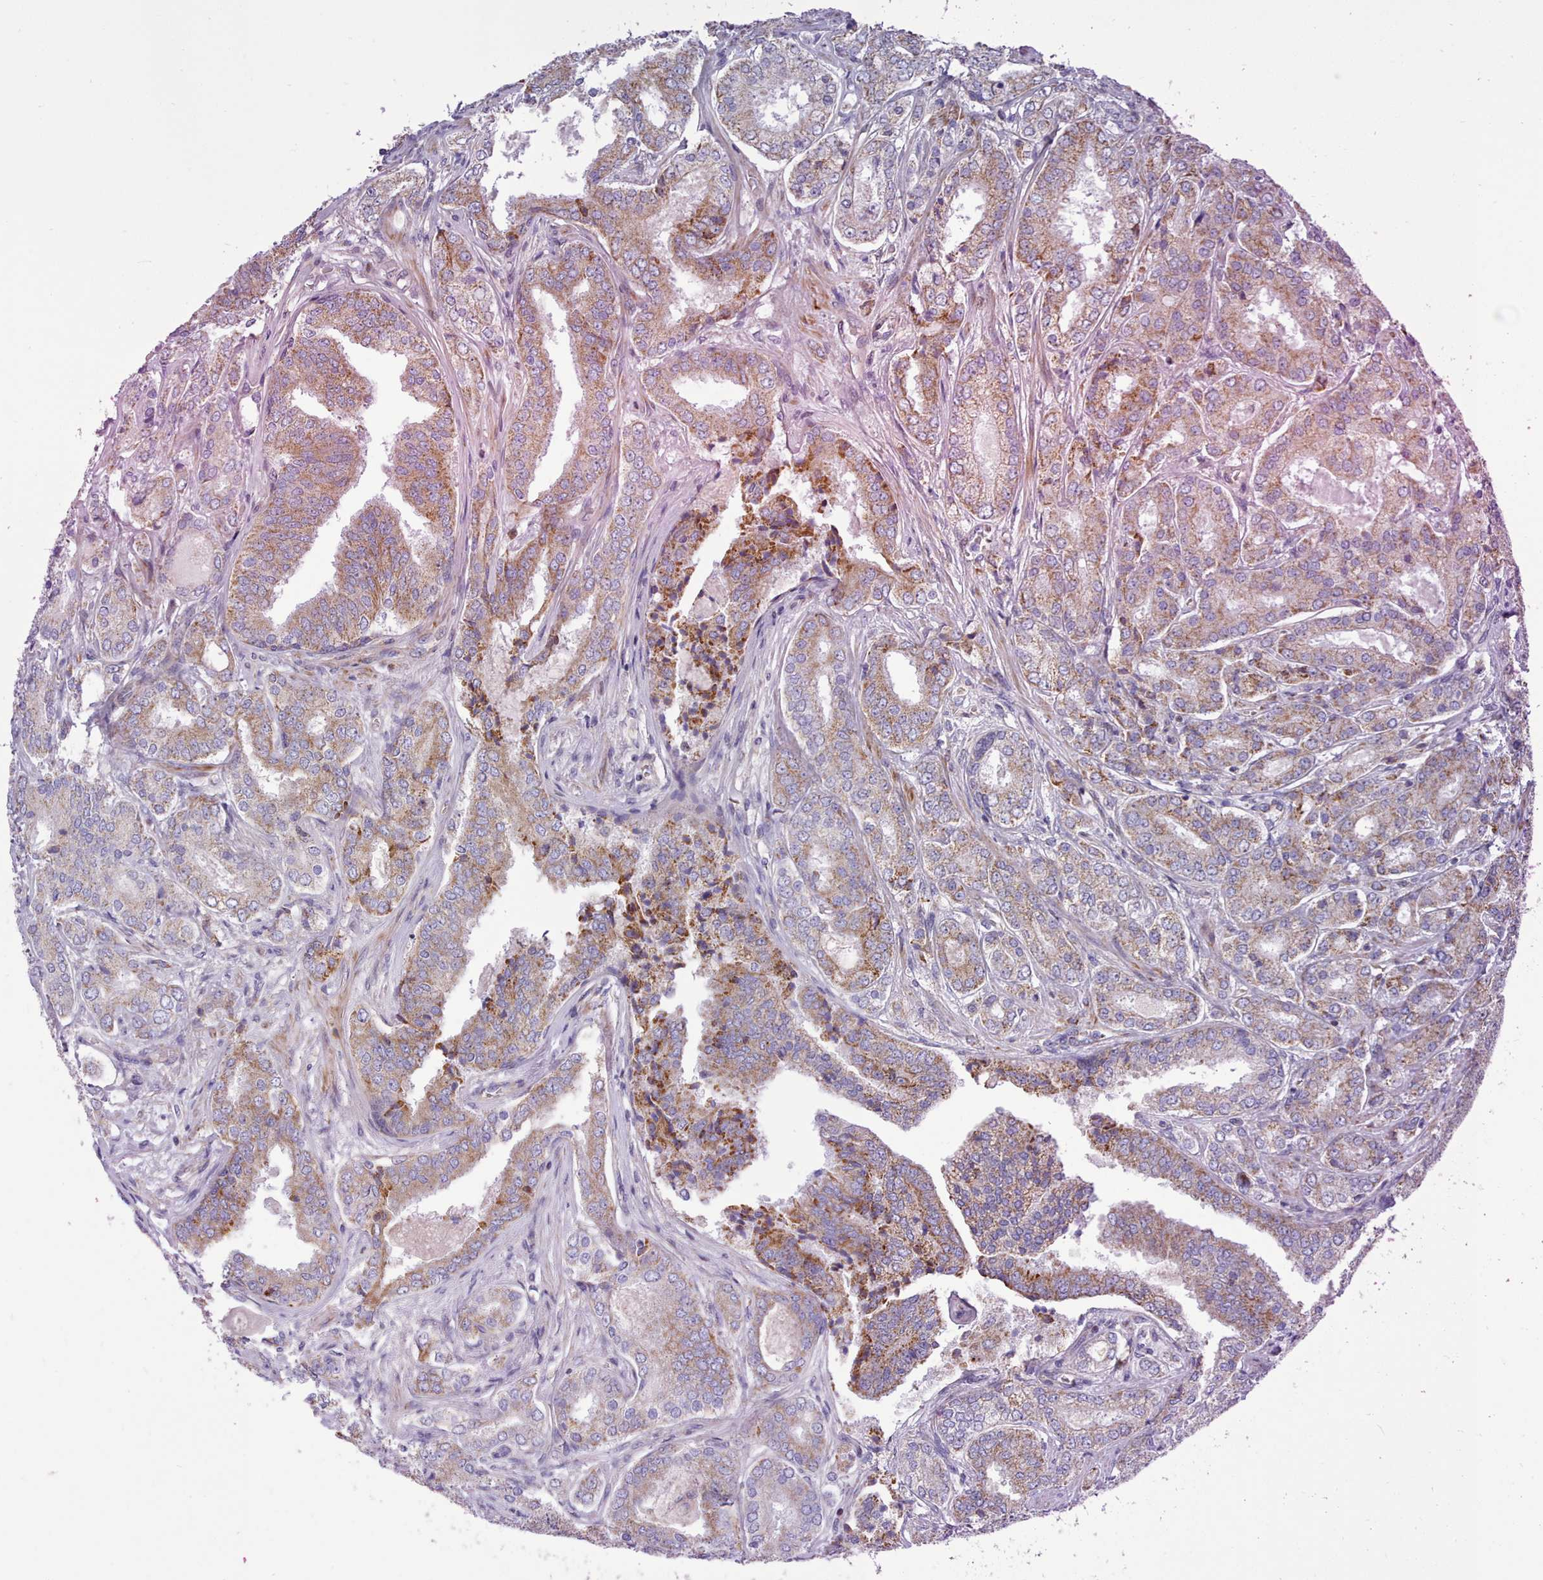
{"staining": {"intensity": "moderate", "quantity": ">75%", "location": "cytoplasmic/membranous"}, "tissue": "prostate cancer", "cell_type": "Tumor cells", "image_type": "cancer", "snomed": [{"axis": "morphology", "description": "Adenocarcinoma, High grade"}, {"axis": "topography", "description": "Prostate"}], "caption": "Immunohistochemistry (IHC) histopathology image of human high-grade adenocarcinoma (prostate) stained for a protein (brown), which reveals medium levels of moderate cytoplasmic/membranous positivity in about >75% of tumor cells.", "gene": "MRPL21", "patient": {"sex": "male", "age": 63}}